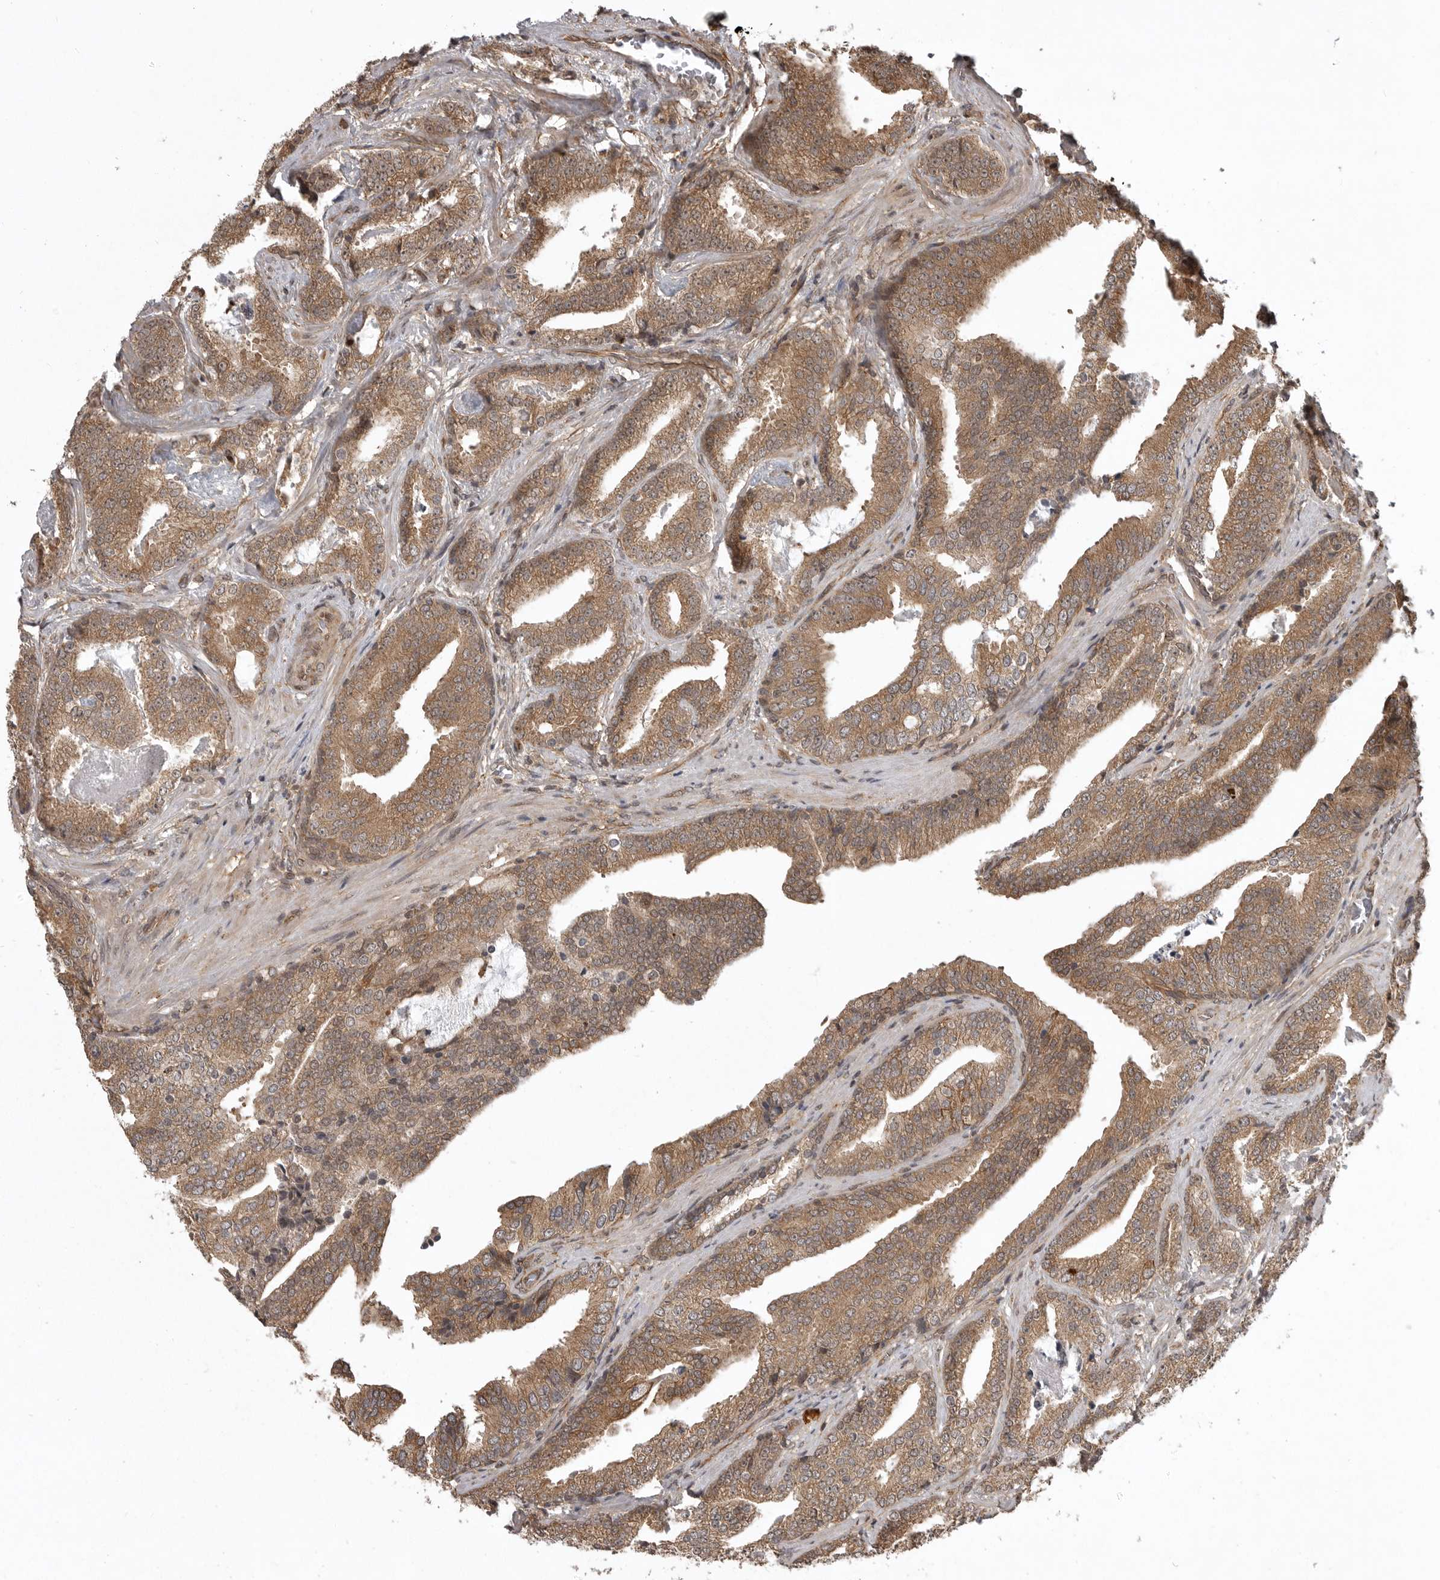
{"staining": {"intensity": "moderate", "quantity": ">75%", "location": "cytoplasmic/membranous"}, "tissue": "prostate cancer", "cell_type": "Tumor cells", "image_type": "cancer", "snomed": [{"axis": "morphology", "description": "Adenocarcinoma, Low grade"}, {"axis": "topography", "description": "Prostate"}], "caption": "A high-resolution micrograph shows IHC staining of prostate cancer, which exhibits moderate cytoplasmic/membranous expression in about >75% of tumor cells.", "gene": "DNAJC8", "patient": {"sex": "male", "age": 67}}